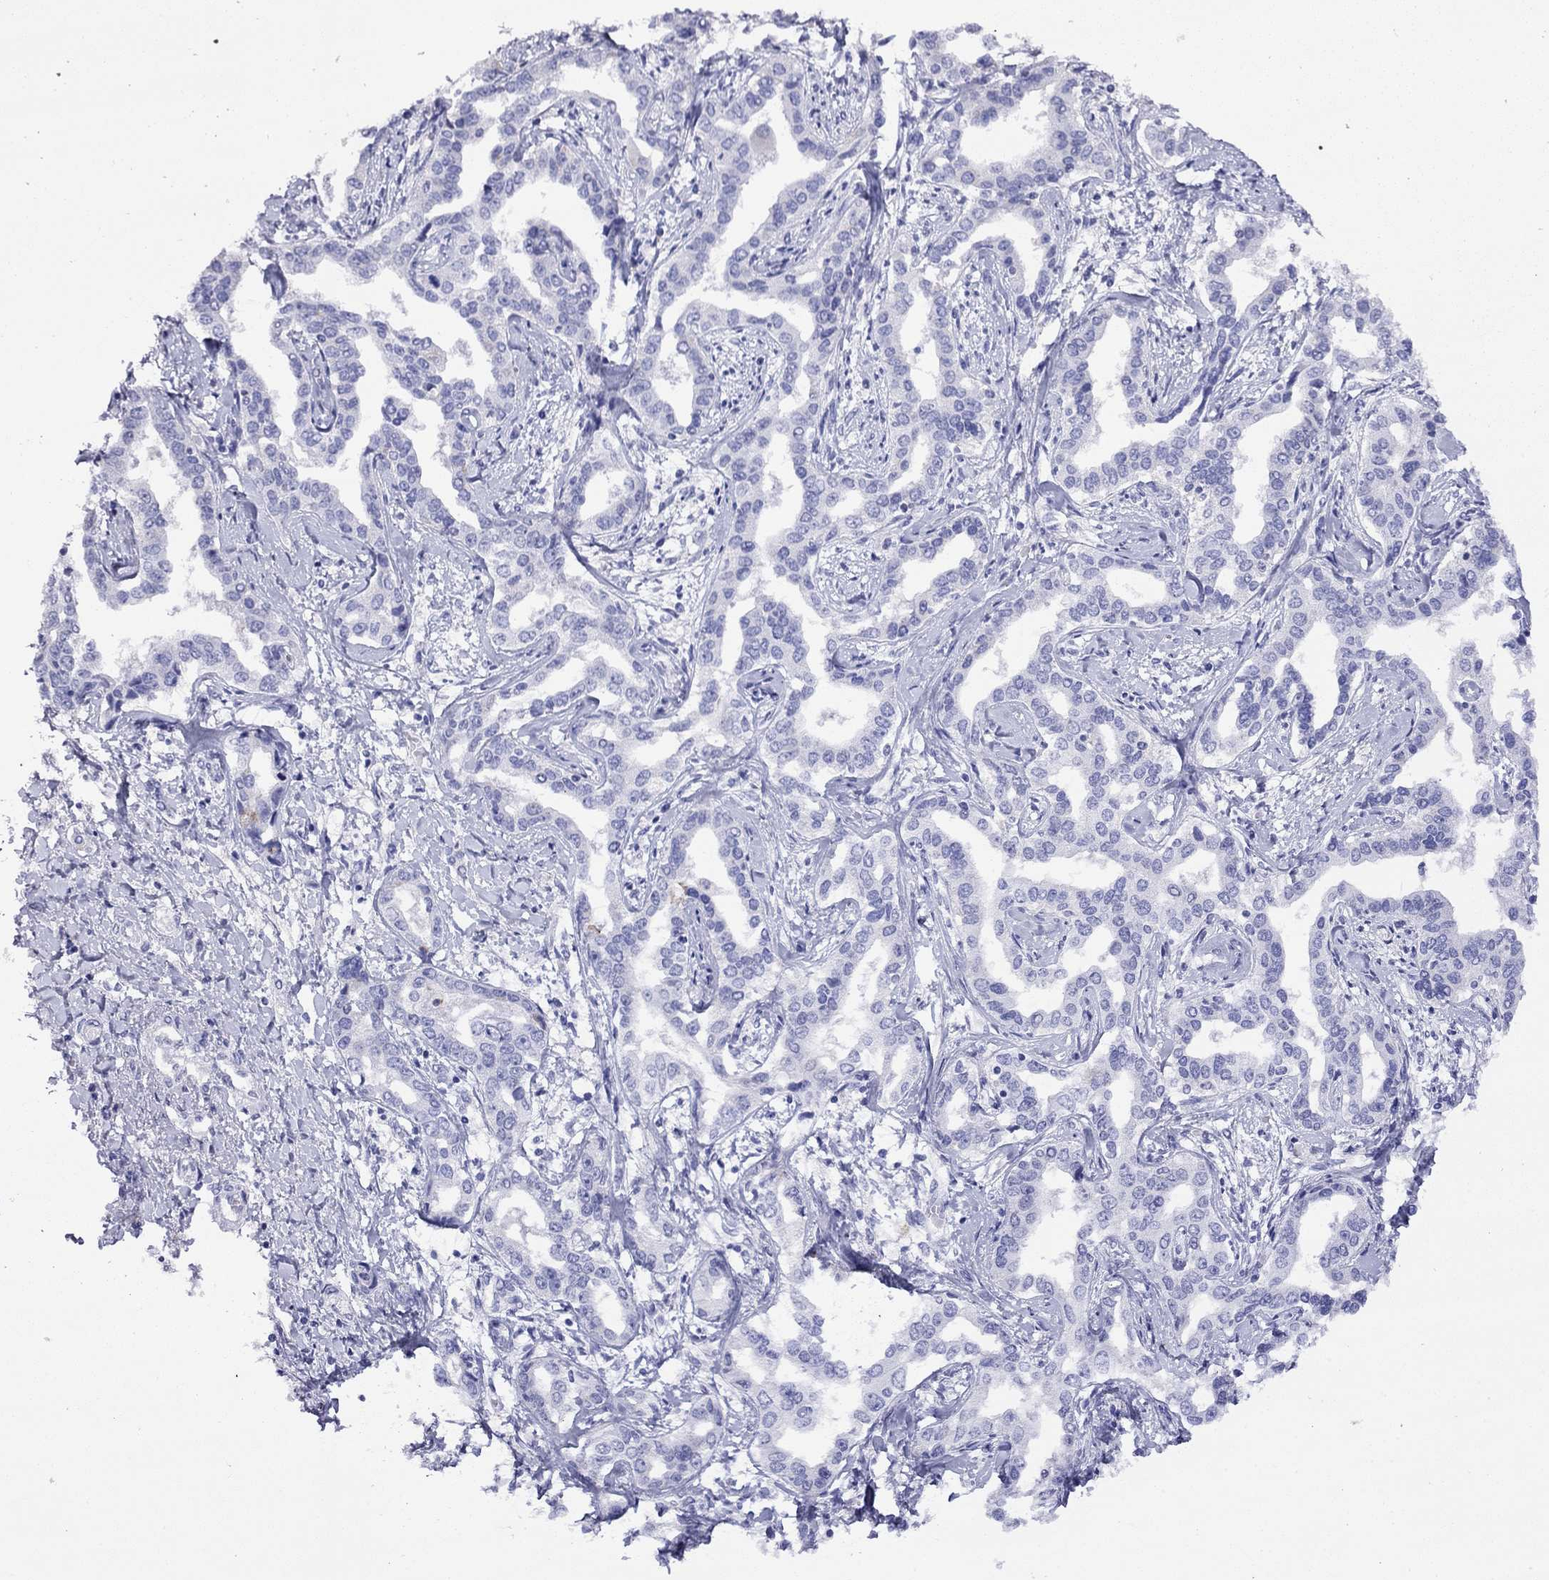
{"staining": {"intensity": "negative", "quantity": "none", "location": "none"}, "tissue": "liver cancer", "cell_type": "Tumor cells", "image_type": "cancer", "snomed": [{"axis": "morphology", "description": "Cholangiocarcinoma"}, {"axis": "topography", "description": "Liver"}], "caption": "DAB immunohistochemical staining of cholangiocarcinoma (liver) displays no significant expression in tumor cells.", "gene": "SLC30A8", "patient": {"sex": "male", "age": 59}}